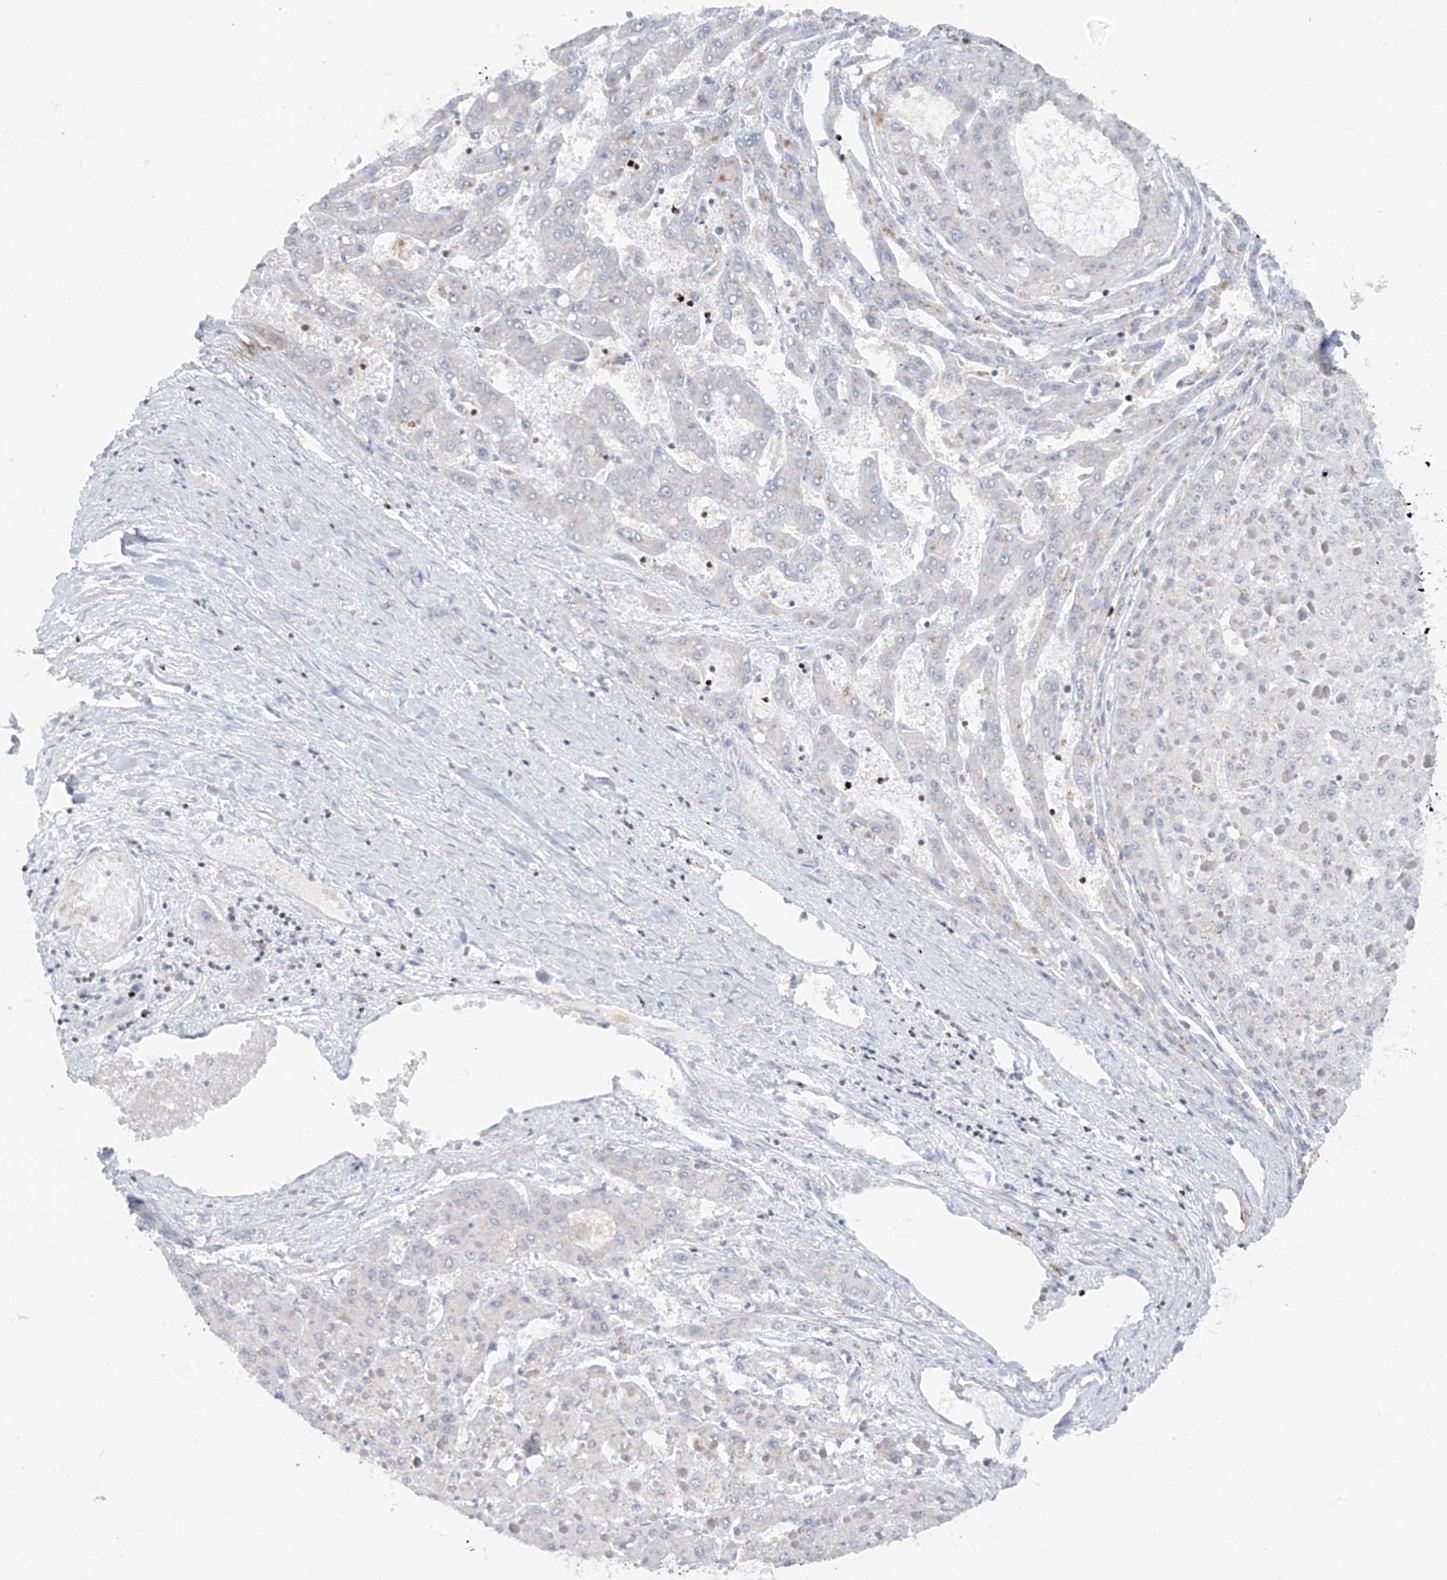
{"staining": {"intensity": "negative", "quantity": "none", "location": "none"}, "tissue": "liver cancer", "cell_type": "Tumor cells", "image_type": "cancer", "snomed": [{"axis": "morphology", "description": "Carcinoma, Hepatocellular, NOS"}, {"axis": "topography", "description": "Liver"}], "caption": "This is a histopathology image of immunohistochemistry (IHC) staining of hepatocellular carcinoma (liver), which shows no expression in tumor cells.", "gene": "TBX21", "patient": {"sex": "female", "age": 73}}